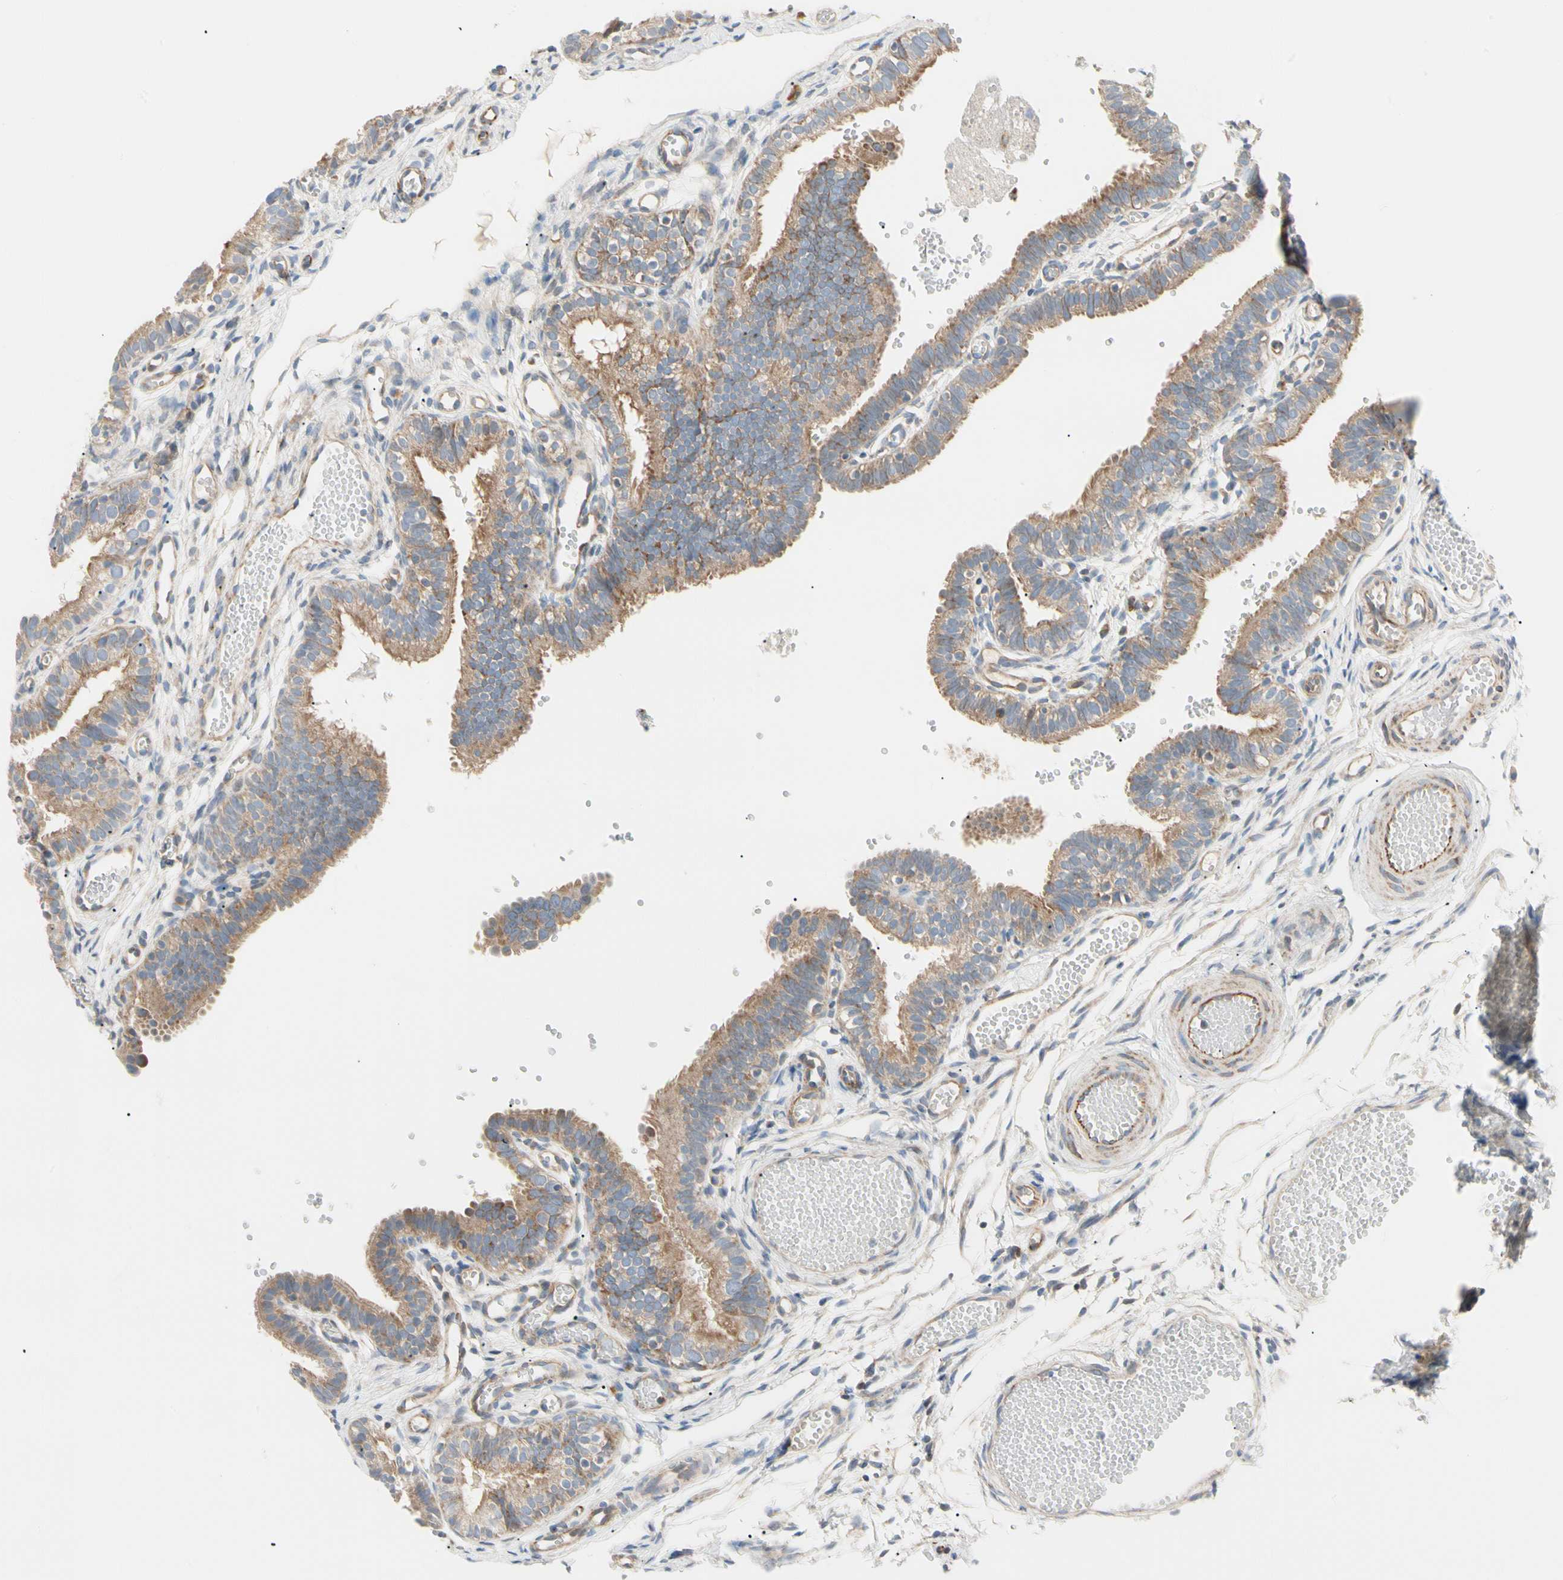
{"staining": {"intensity": "moderate", "quantity": ">75%", "location": "cytoplasmic/membranous"}, "tissue": "fallopian tube", "cell_type": "Glandular cells", "image_type": "normal", "snomed": [{"axis": "morphology", "description": "Normal tissue, NOS"}, {"axis": "topography", "description": "Fallopian tube"}, {"axis": "topography", "description": "Placenta"}], "caption": "Glandular cells demonstrate moderate cytoplasmic/membranous expression in about >75% of cells in benign fallopian tube. (Stains: DAB (3,3'-diaminobenzidine) in brown, nuclei in blue, Microscopy: brightfield microscopy at high magnification).", "gene": "TBC1D10A", "patient": {"sex": "female", "age": 34}}